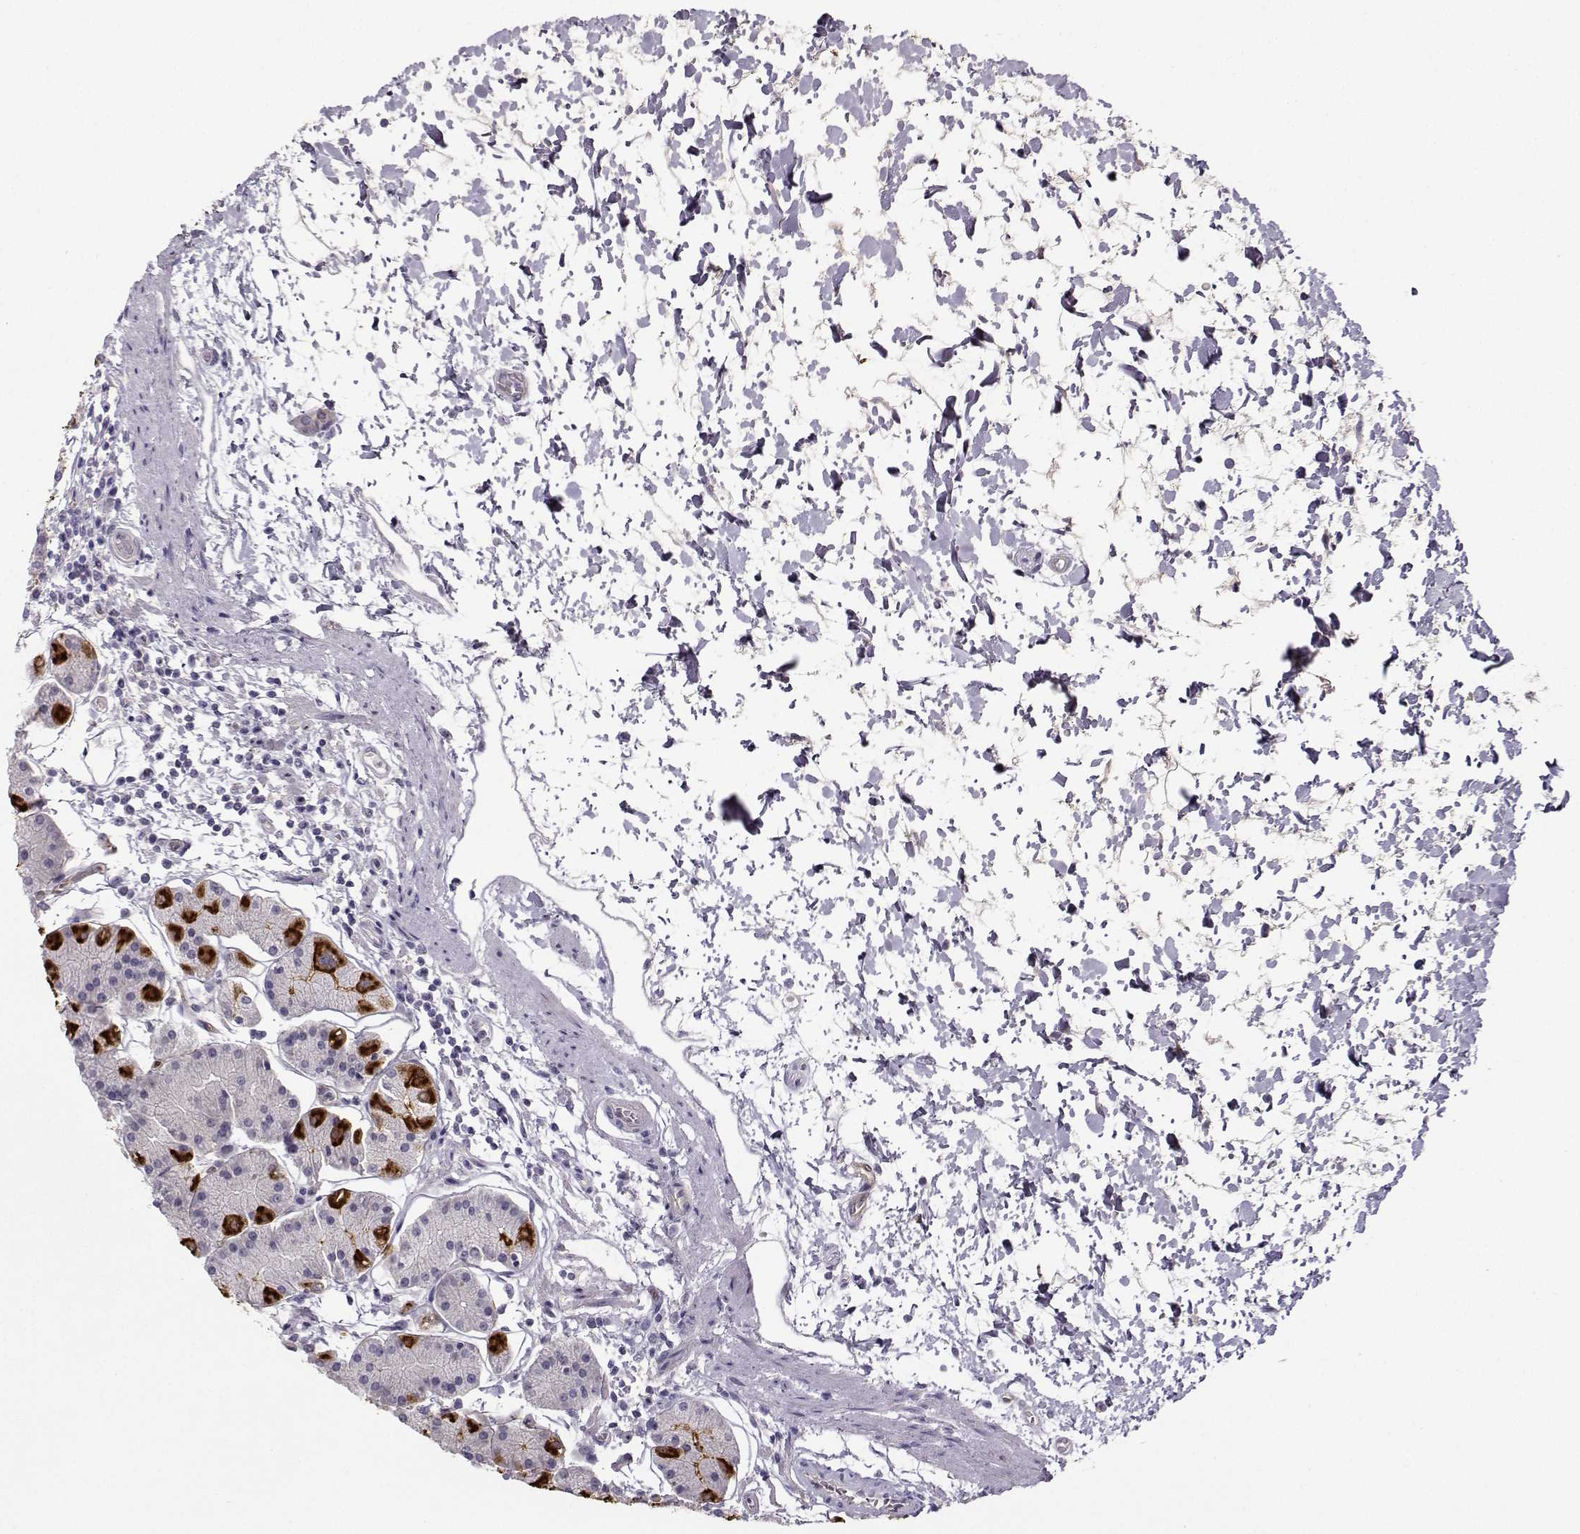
{"staining": {"intensity": "strong", "quantity": "25%-75%", "location": "cytoplasmic/membranous"}, "tissue": "stomach", "cell_type": "Glandular cells", "image_type": "normal", "snomed": [{"axis": "morphology", "description": "Normal tissue, NOS"}, {"axis": "topography", "description": "Stomach"}], "caption": "Immunohistochemistry (IHC) of benign human stomach demonstrates high levels of strong cytoplasmic/membranous expression in approximately 25%-75% of glandular cells. (DAB IHC with brightfield microscopy, high magnification).", "gene": "NQO1", "patient": {"sex": "male", "age": 54}}